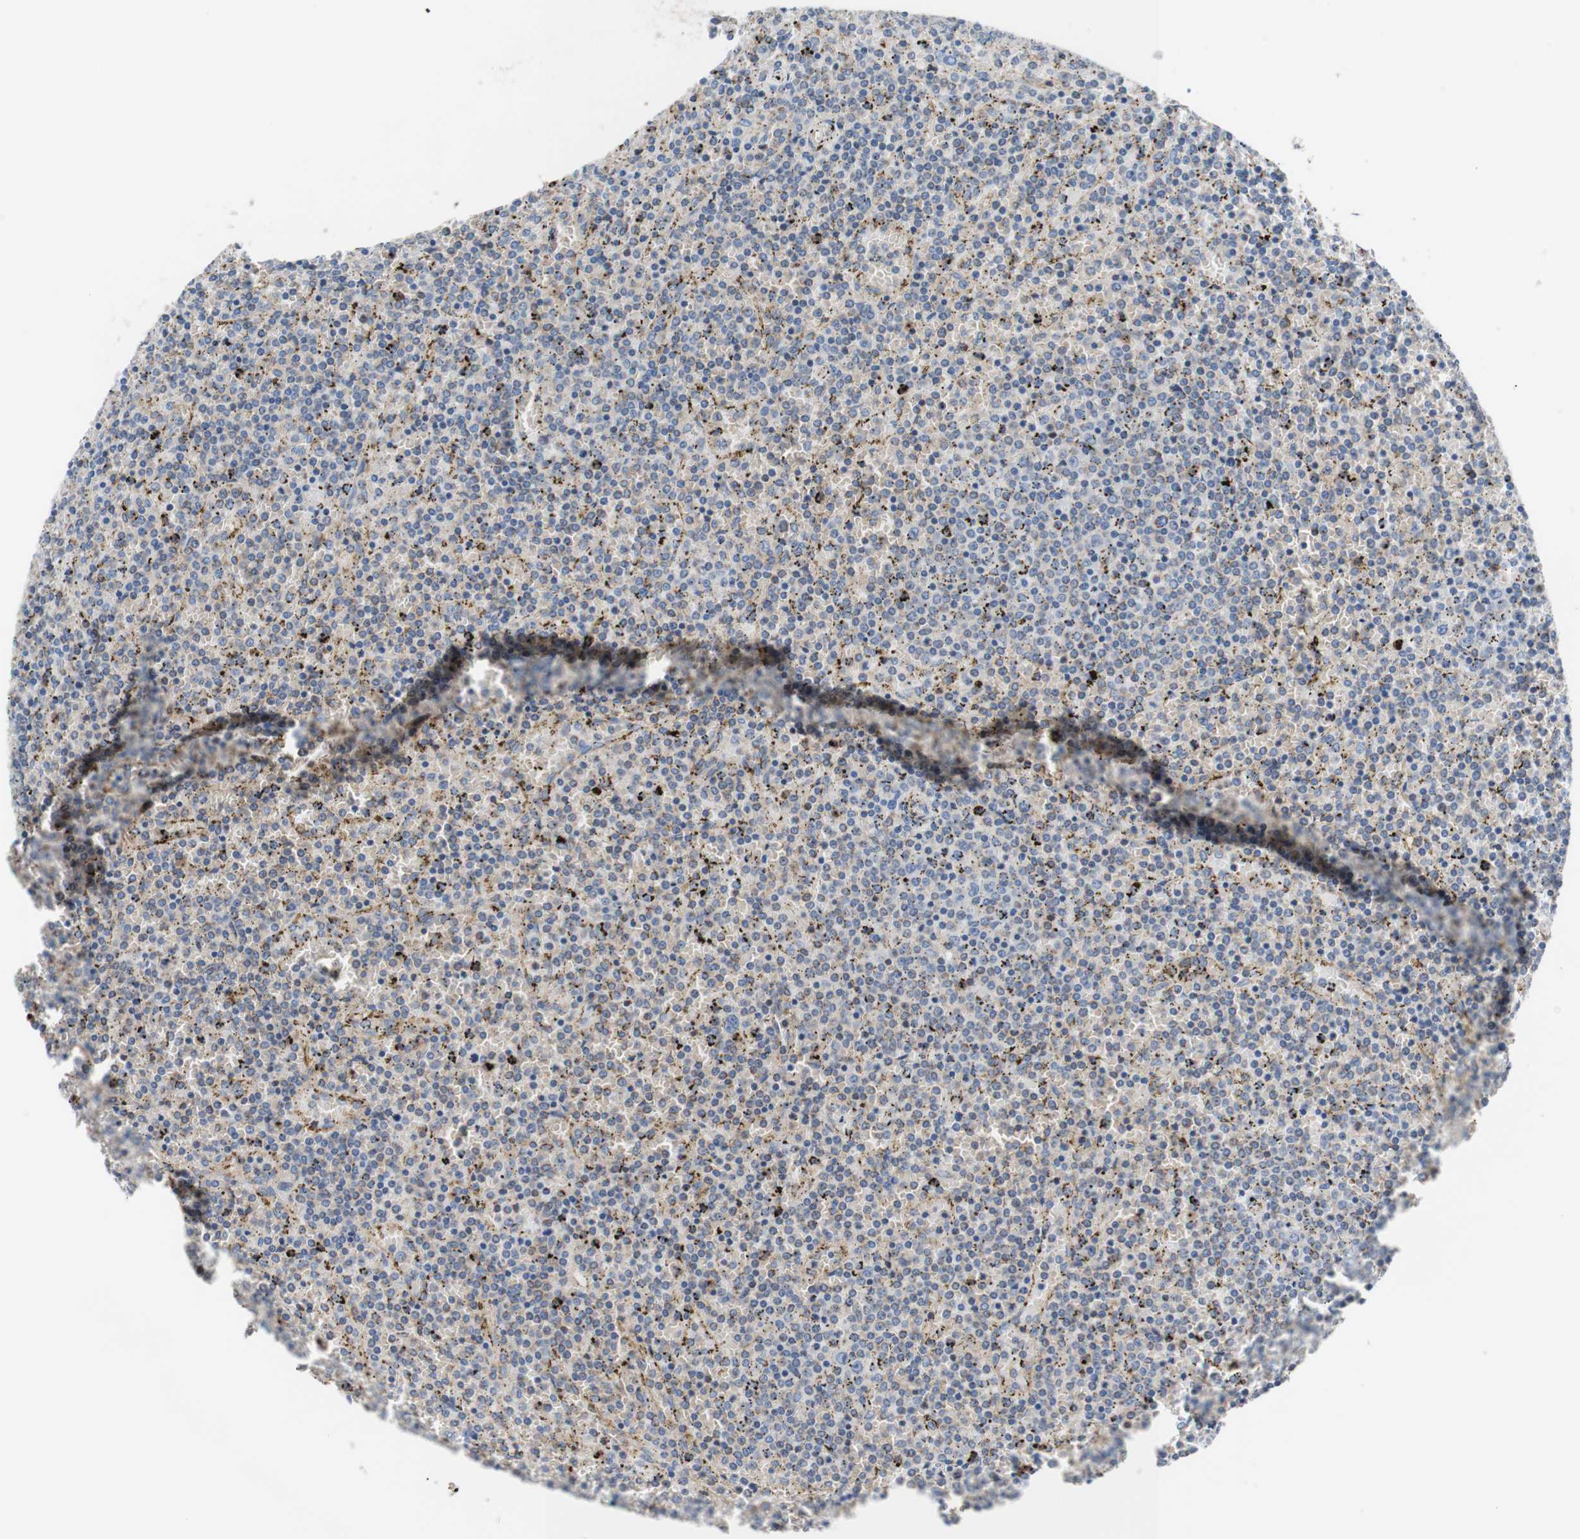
{"staining": {"intensity": "weak", "quantity": "25%-75%", "location": "cytoplasmic/membranous"}, "tissue": "lymphoma", "cell_type": "Tumor cells", "image_type": "cancer", "snomed": [{"axis": "morphology", "description": "Malignant lymphoma, non-Hodgkin's type, Low grade"}, {"axis": "topography", "description": "Spleen"}], "caption": "Protein staining by IHC shows weak cytoplasmic/membranous expression in about 25%-75% of tumor cells in low-grade malignant lymphoma, non-Hodgkin's type.", "gene": "FMR1", "patient": {"sex": "female", "age": 77}}